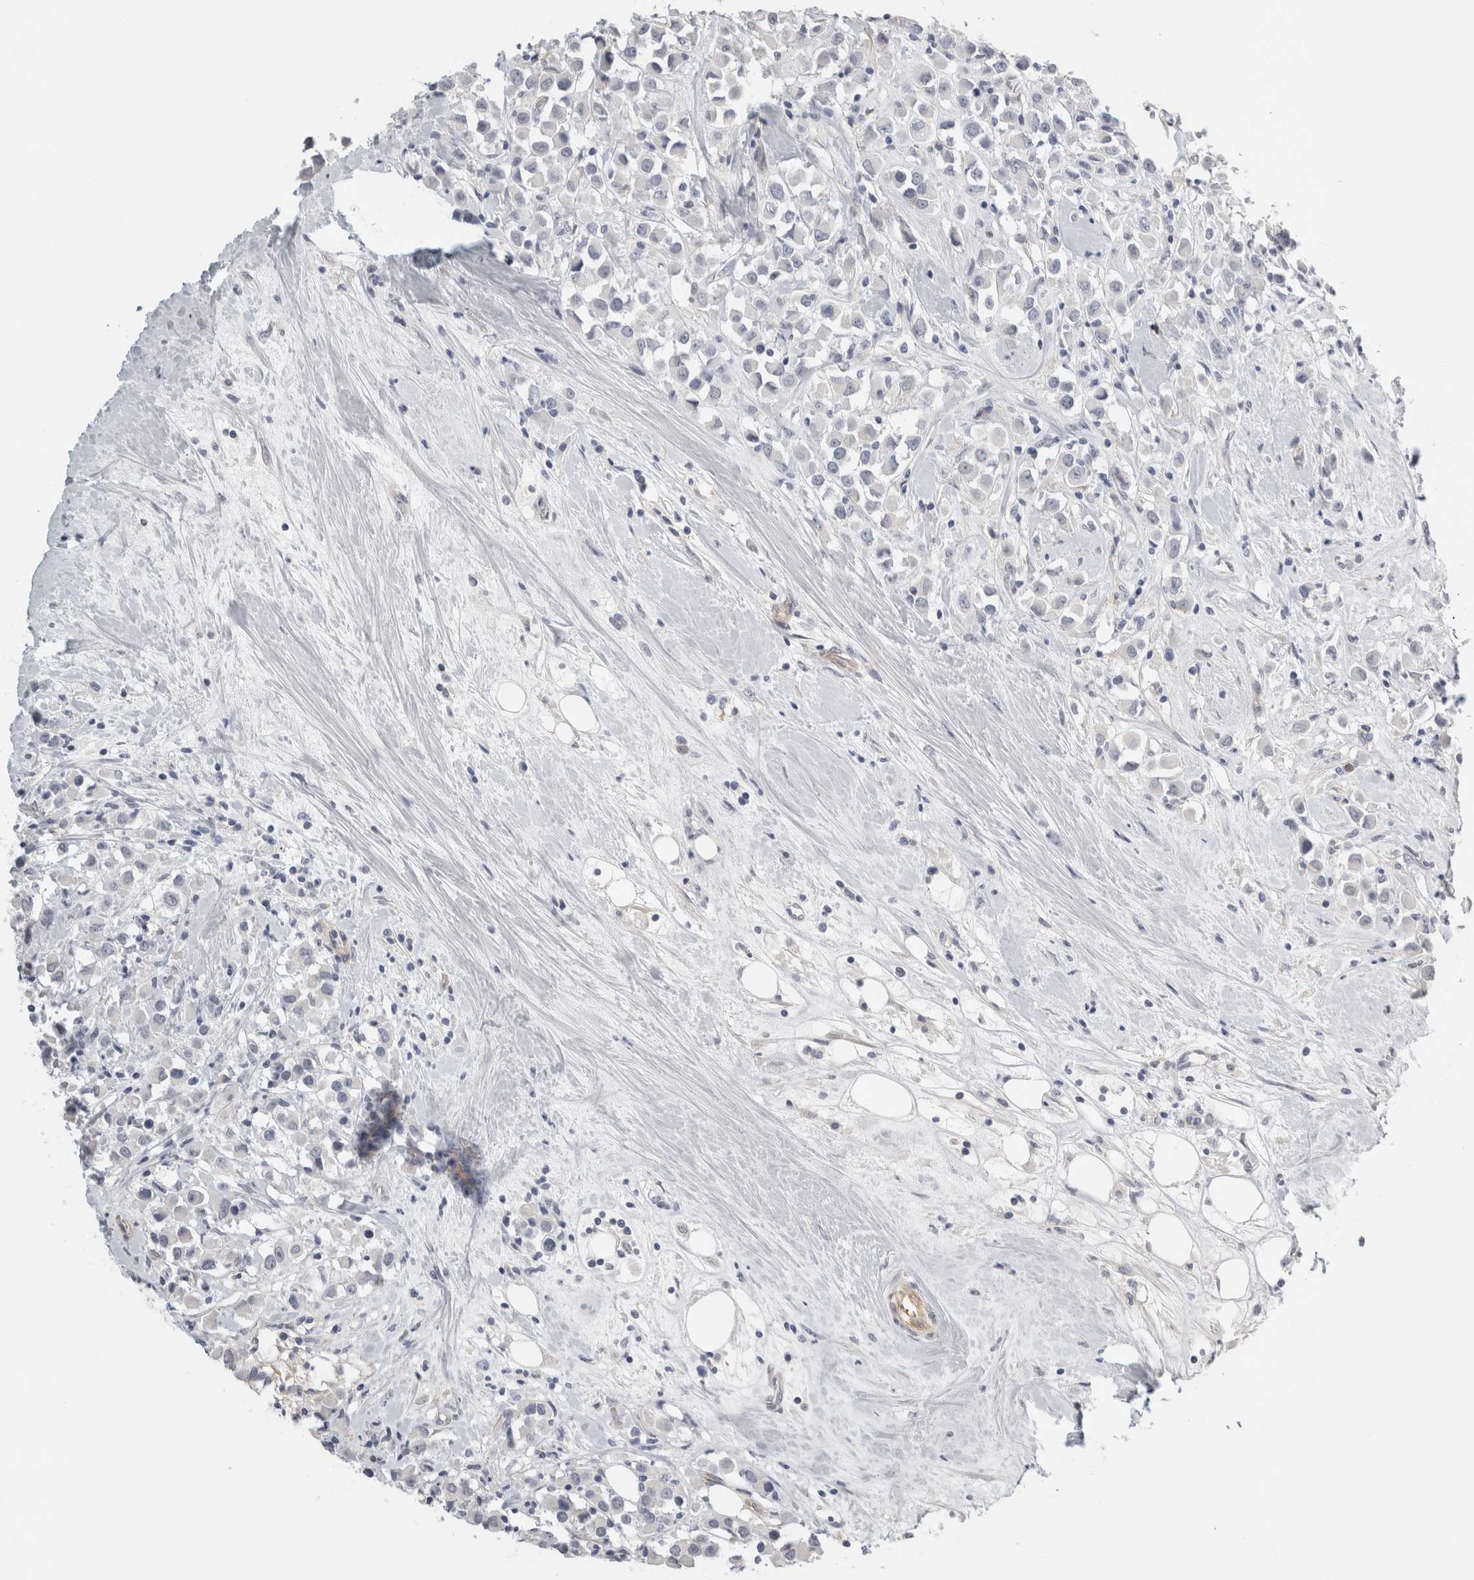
{"staining": {"intensity": "negative", "quantity": "none", "location": "none"}, "tissue": "breast cancer", "cell_type": "Tumor cells", "image_type": "cancer", "snomed": [{"axis": "morphology", "description": "Duct carcinoma"}, {"axis": "topography", "description": "Breast"}], "caption": "High power microscopy photomicrograph of an immunohistochemistry (IHC) image of breast cancer, revealing no significant positivity in tumor cells.", "gene": "FBLIM1", "patient": {"sex": "female", "age": 61}}